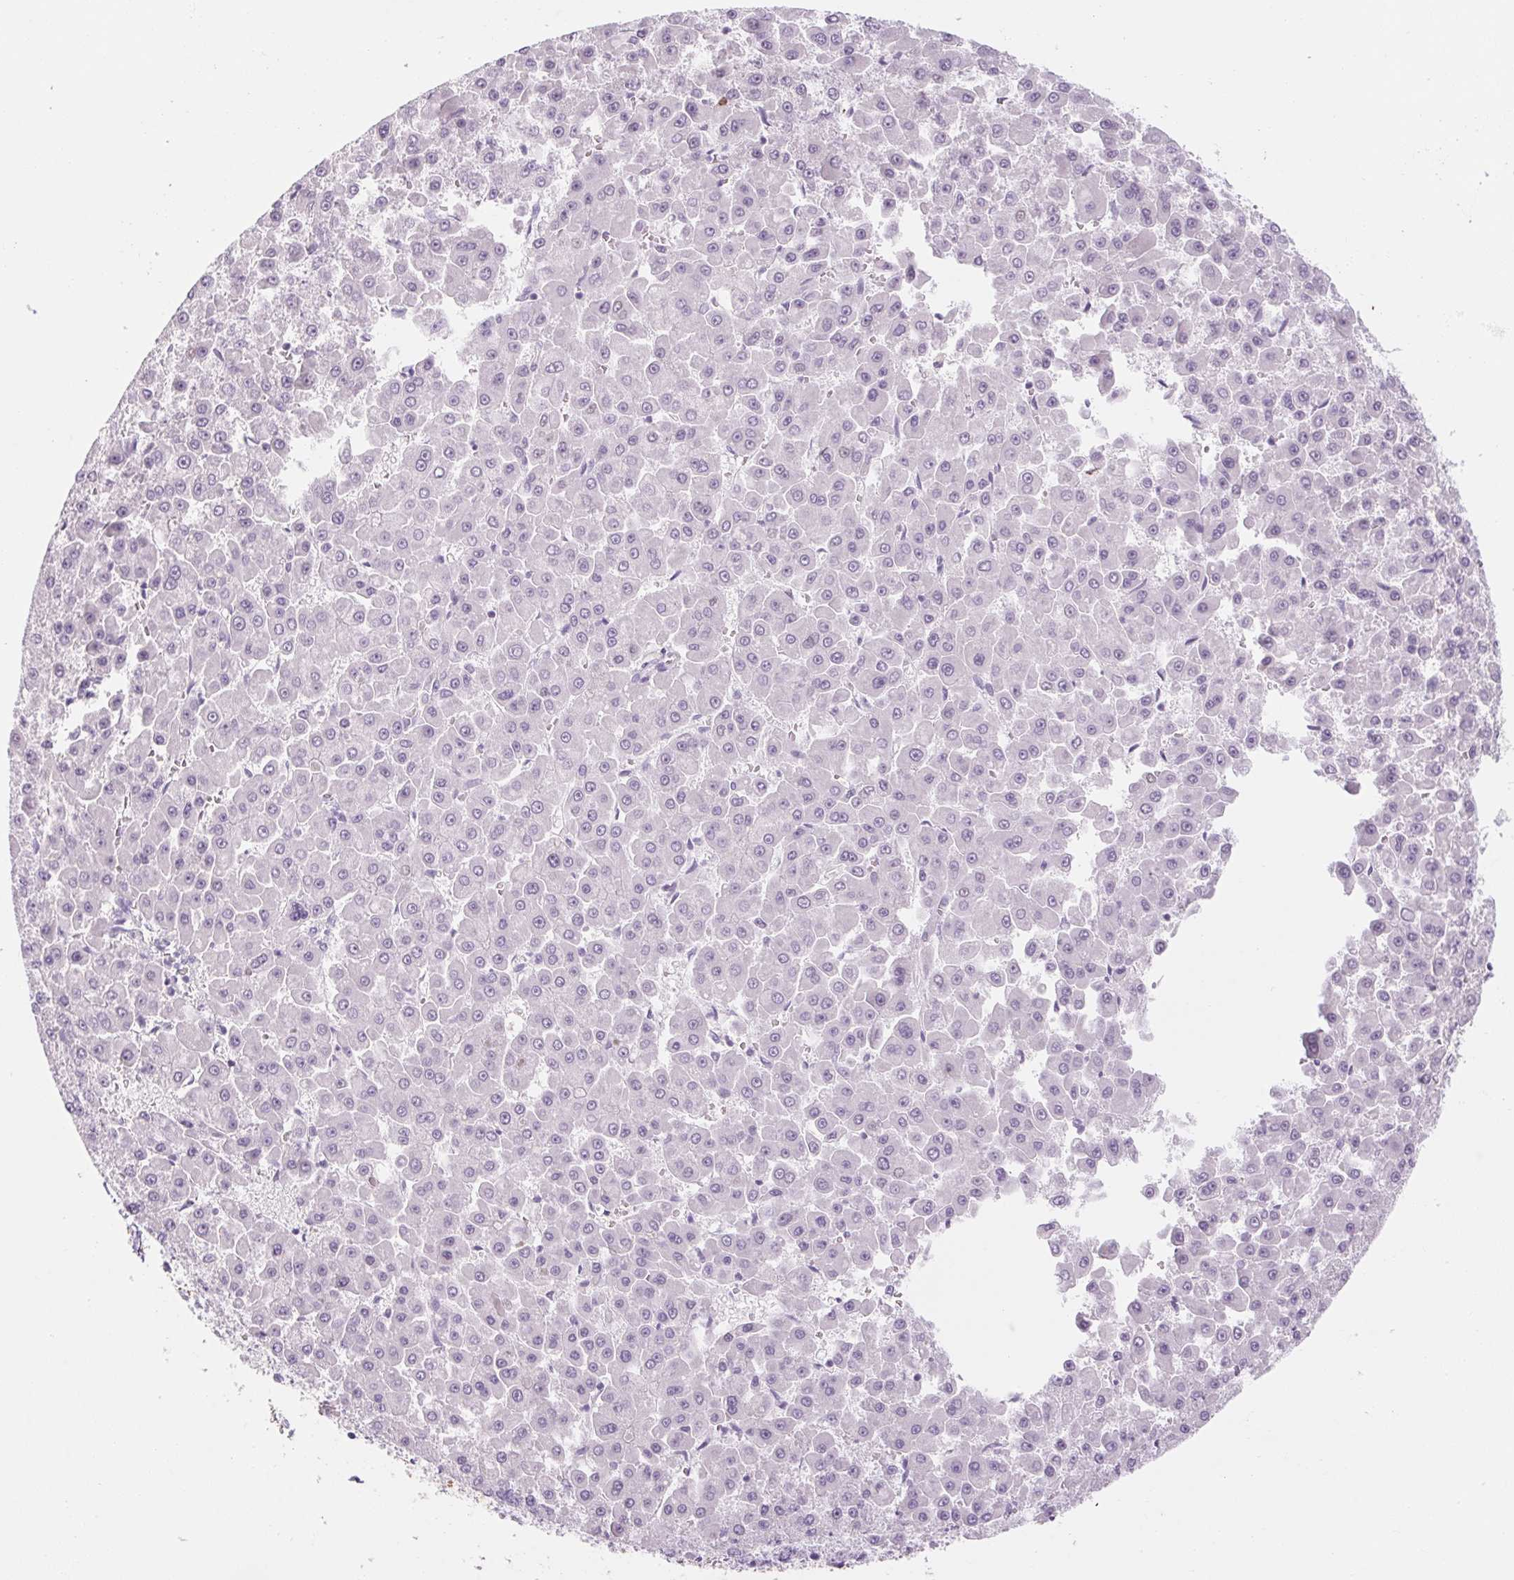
{"staining": {"intensity": "negative", "quantity": "none", "location": "none"}, "tissue": "liver cancer", "cell_type": "Tumor cells", "image_type": "cancer", "snomed": [{"axis": "morphology", "description": "Carcinoma, Hepatocellular, NOS"}, {"axis": "topography", "description": "Liver"}], "caption": "Hepatocellular carcinoma (liver) stained for a protein using immunohistochemistry (IHC) displays no staining tumor cells.", "gene": "RPTN", "patient": {"sex": "male", "age": 78}}